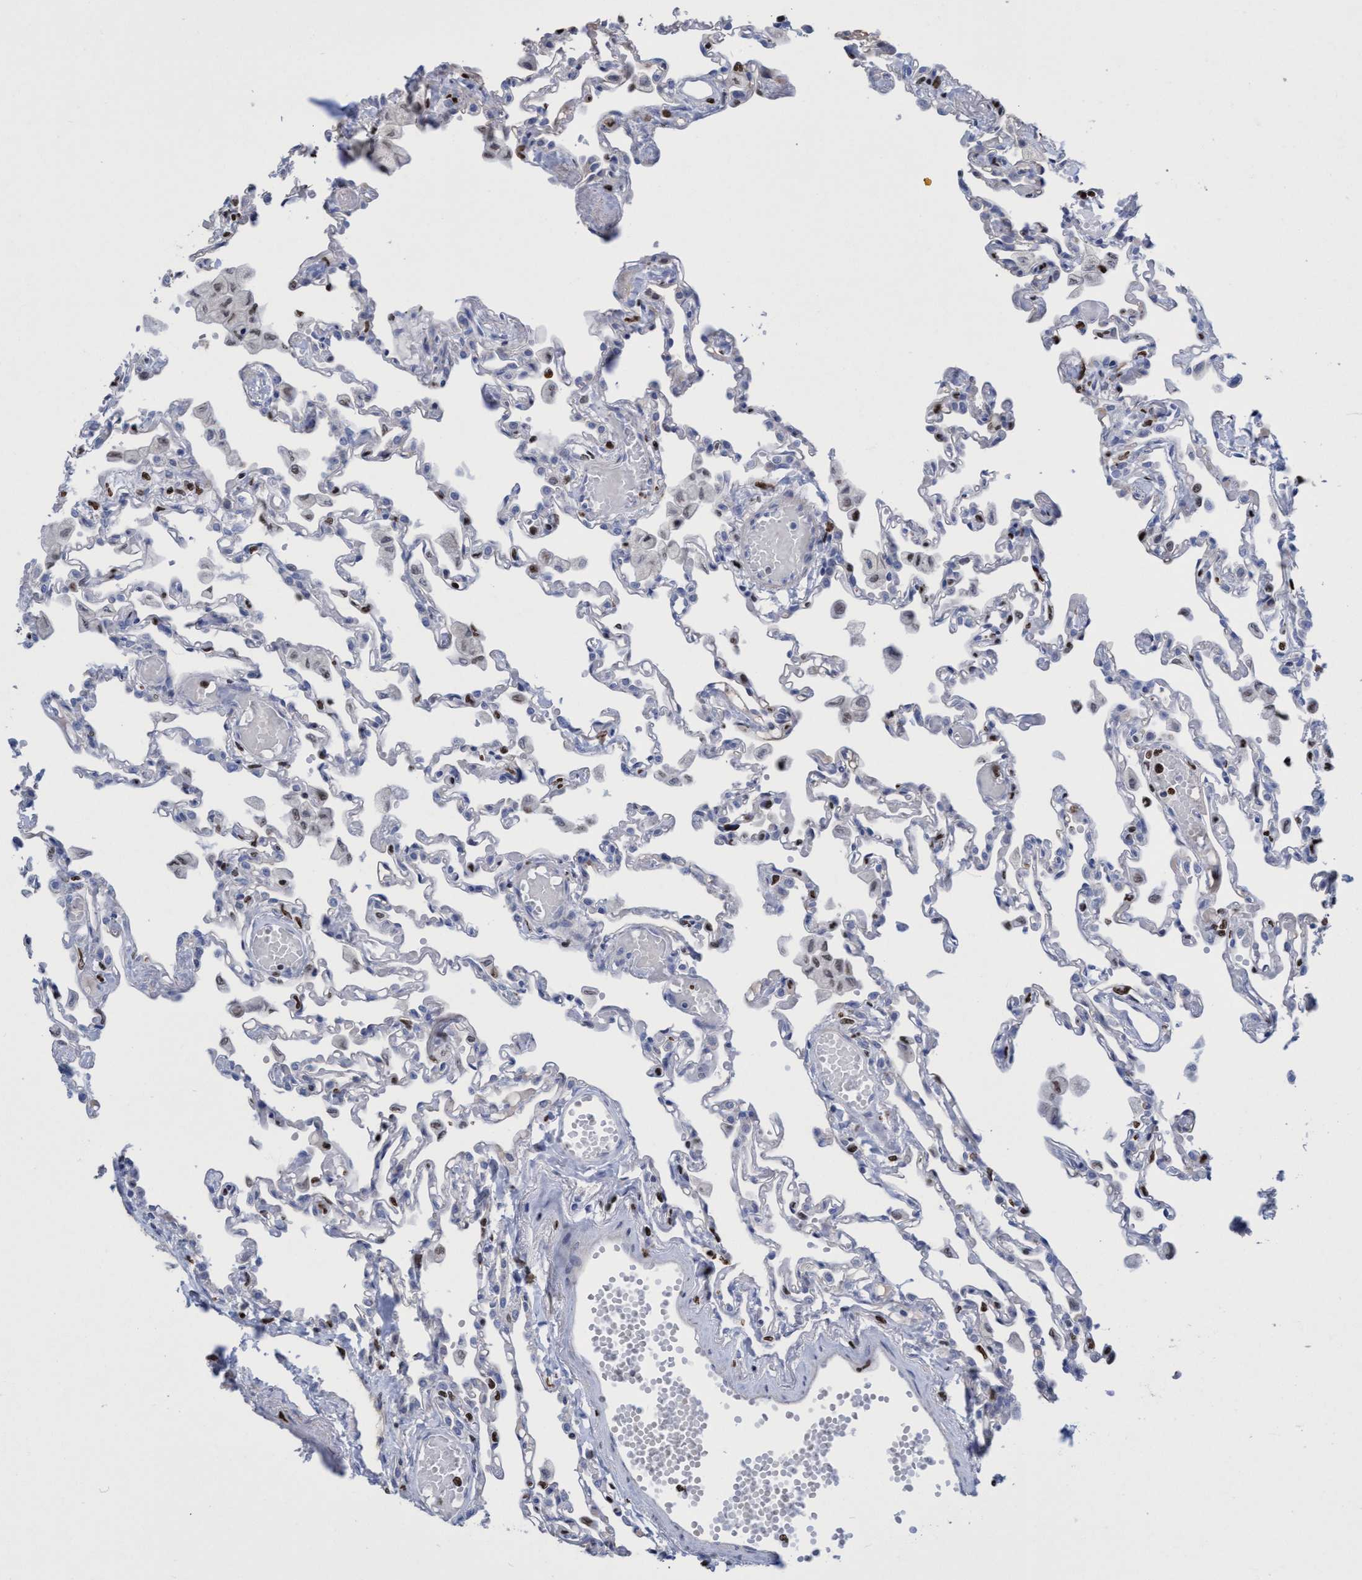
{"staining": {"intensity": "moderate", "quantity": "<25%", "location": "nuclear"}, "tissue": "lung", "cell_type": "Alveolar cells", "image_type": "normal", "snomed": [{"axis": "morphology", "description": "Normal tissue, NOS"}, {"axis": "topography", "description": "Bronchus"}, {"axis": "topography", "description": "Lung"}], "caption": "This image reveals immunohistochemistry staining of normal human lung, with low moderate nuclear expression in about <25% of alveolar cells.", "gene": "CBX2", "patient": {"sex": "female", "age": 49}}